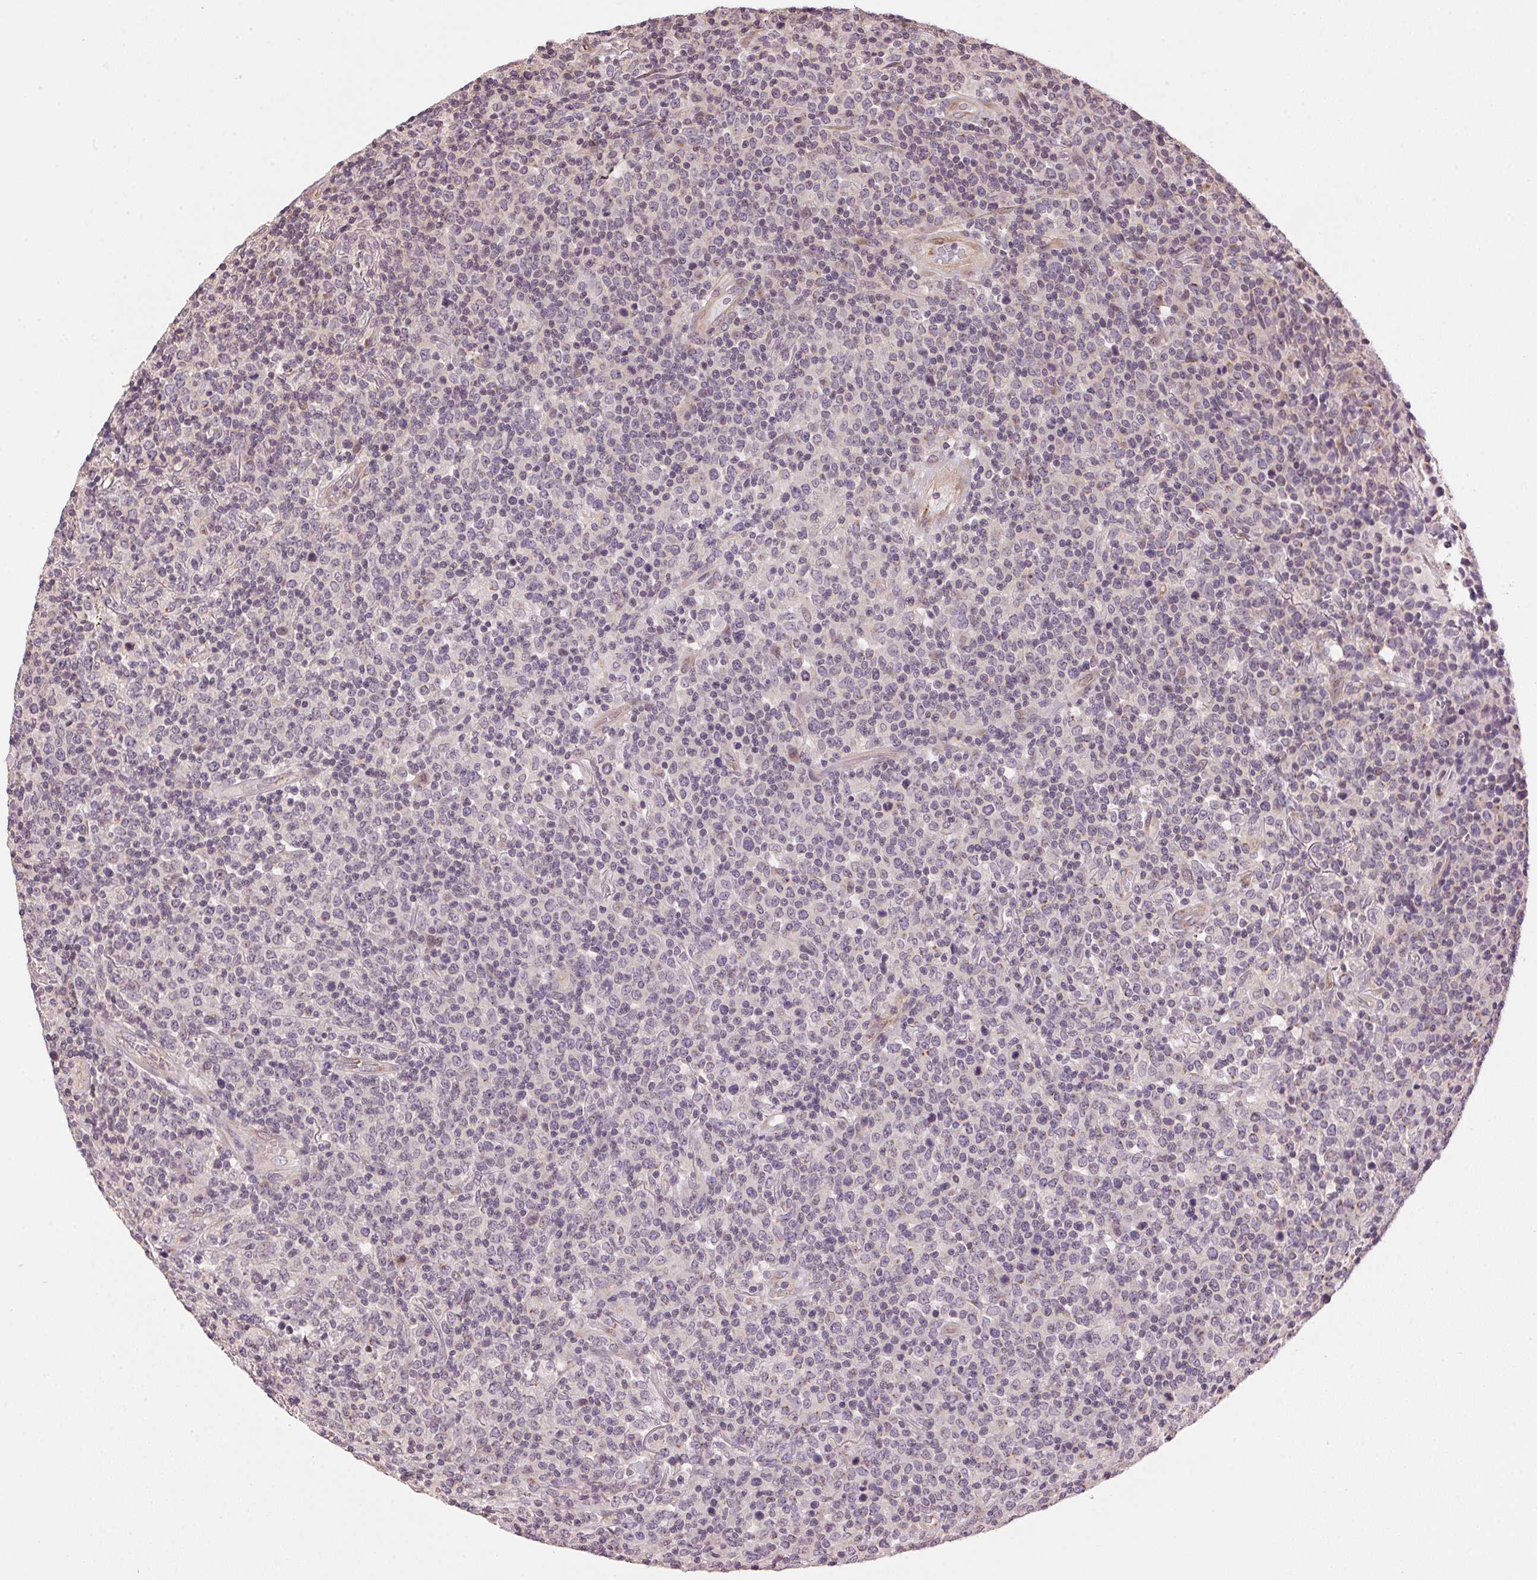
{"staining": {"intensity": "negative", "quantity": "none", "location": "none"}, "tissue": "lymphoma", "cell_type": "Tumor cells", "image_type": "cancer", "snomed": [{"axis": "morphology", "description": "Malignant lymphoma, non-Hodgkin's type, High grade"}, {"axis": "topography", "description": "Lung"}], "caption": "DAB immunohistochemical staining of high-grade malignant lymphoma, non-Hodgkin's type displays no significant positivity in tumor cells.", "gene": "GOLPH3", "patient": {"sex": "male", "age": 79}}